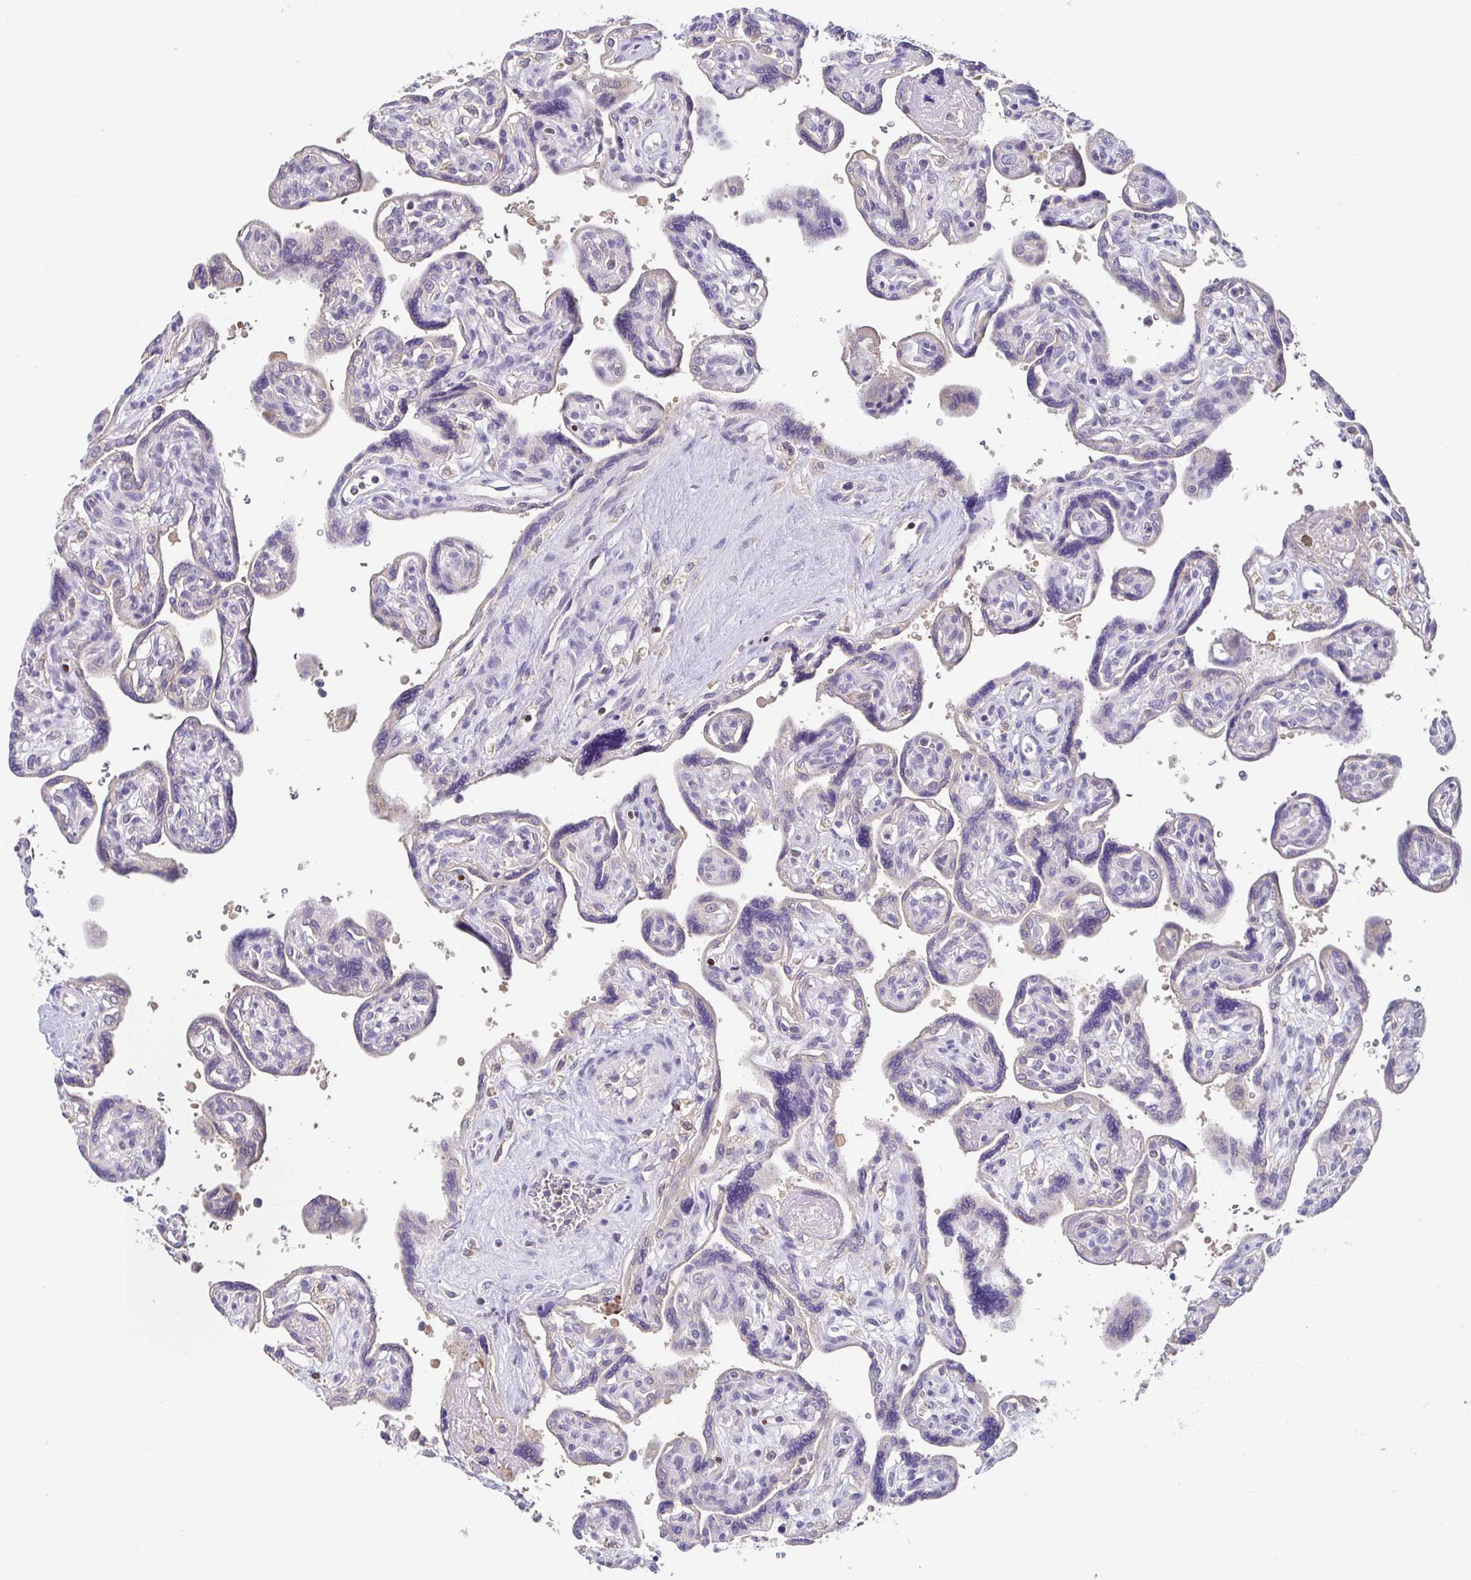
{"staining": {"intensity": "moderate", "quantity": "<25%", "location": "cytoplasmic/membranous"}, "tissue": "placenta", "cell_type": "Decidual cells", "image_type": "normal", "snomed": [{"axis": "morphology", "description": "Normal tissue, NOS"}, {"axis": "topography", "description": "Placenta"}], "caption": "Protein analysis of normal placenta exhibits moderate cytoplasmic/membranous positivity in about <25% of decidual cells.", "gene": "SATB1", "patient": {"sex": "female", "age": 39}}